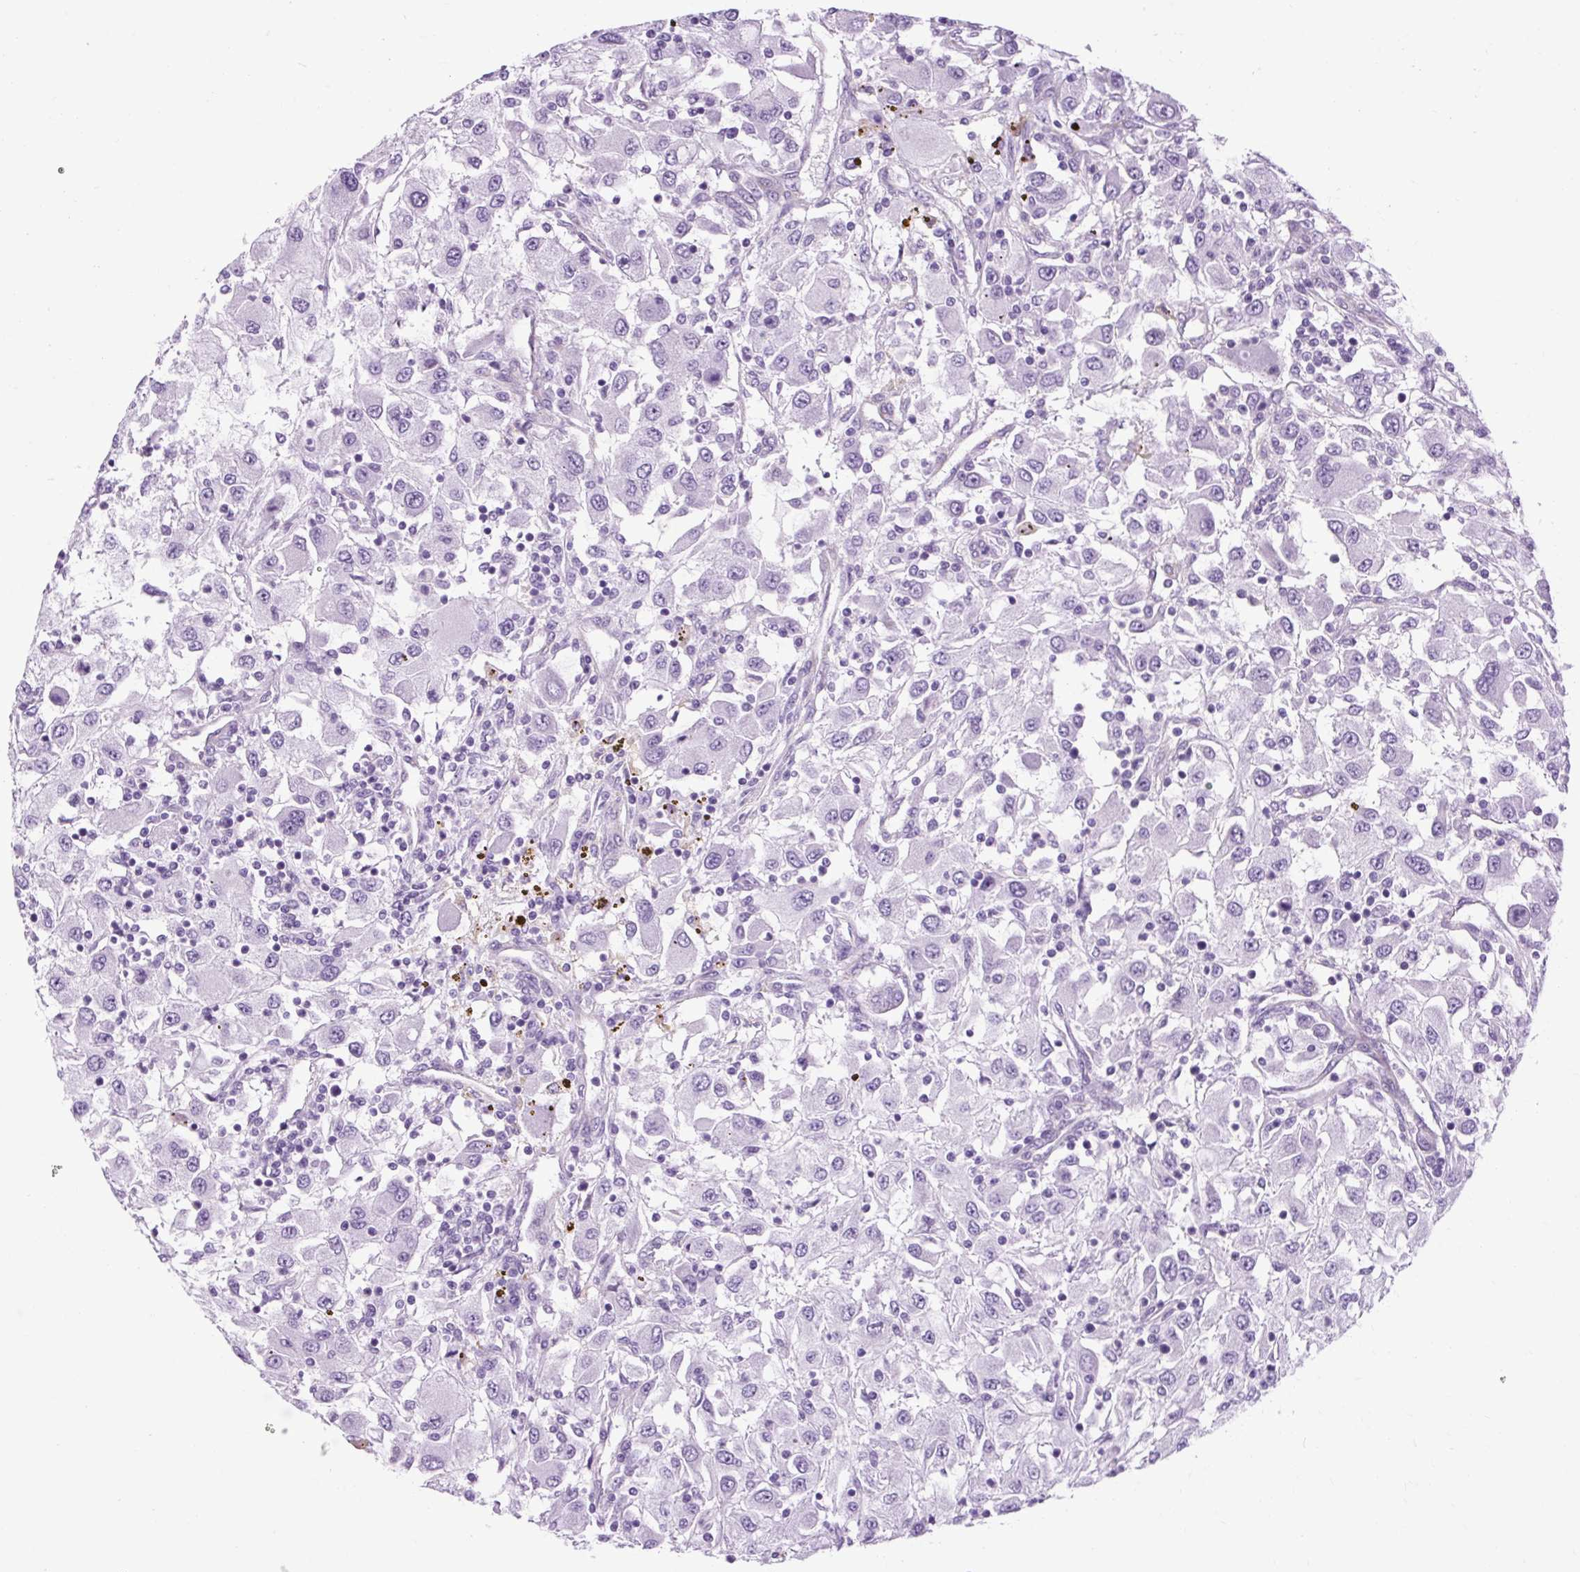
{"staining": {"intensity": "negative", "quantity": "none", "location": "none"}, "tissue": "renal cancer", "cell_type": "Tumor cells", "image_type": "cancer", "snomed": [{"axis": "morphology", "description": "Adenocarcinoma, NOS"}, {"axis": "topography", "description": "Kidney"}], "caption": "Tumor cells show no significant expression in renal cancer (adenocarcinoma). (DAB (3,3'-diaminobenzidine) immunohistochemistry (IHC) visualized using brightfield microscopy, high magnification).", "gene": "OOEP", "patient": {"sex": "female", "age": 67}}